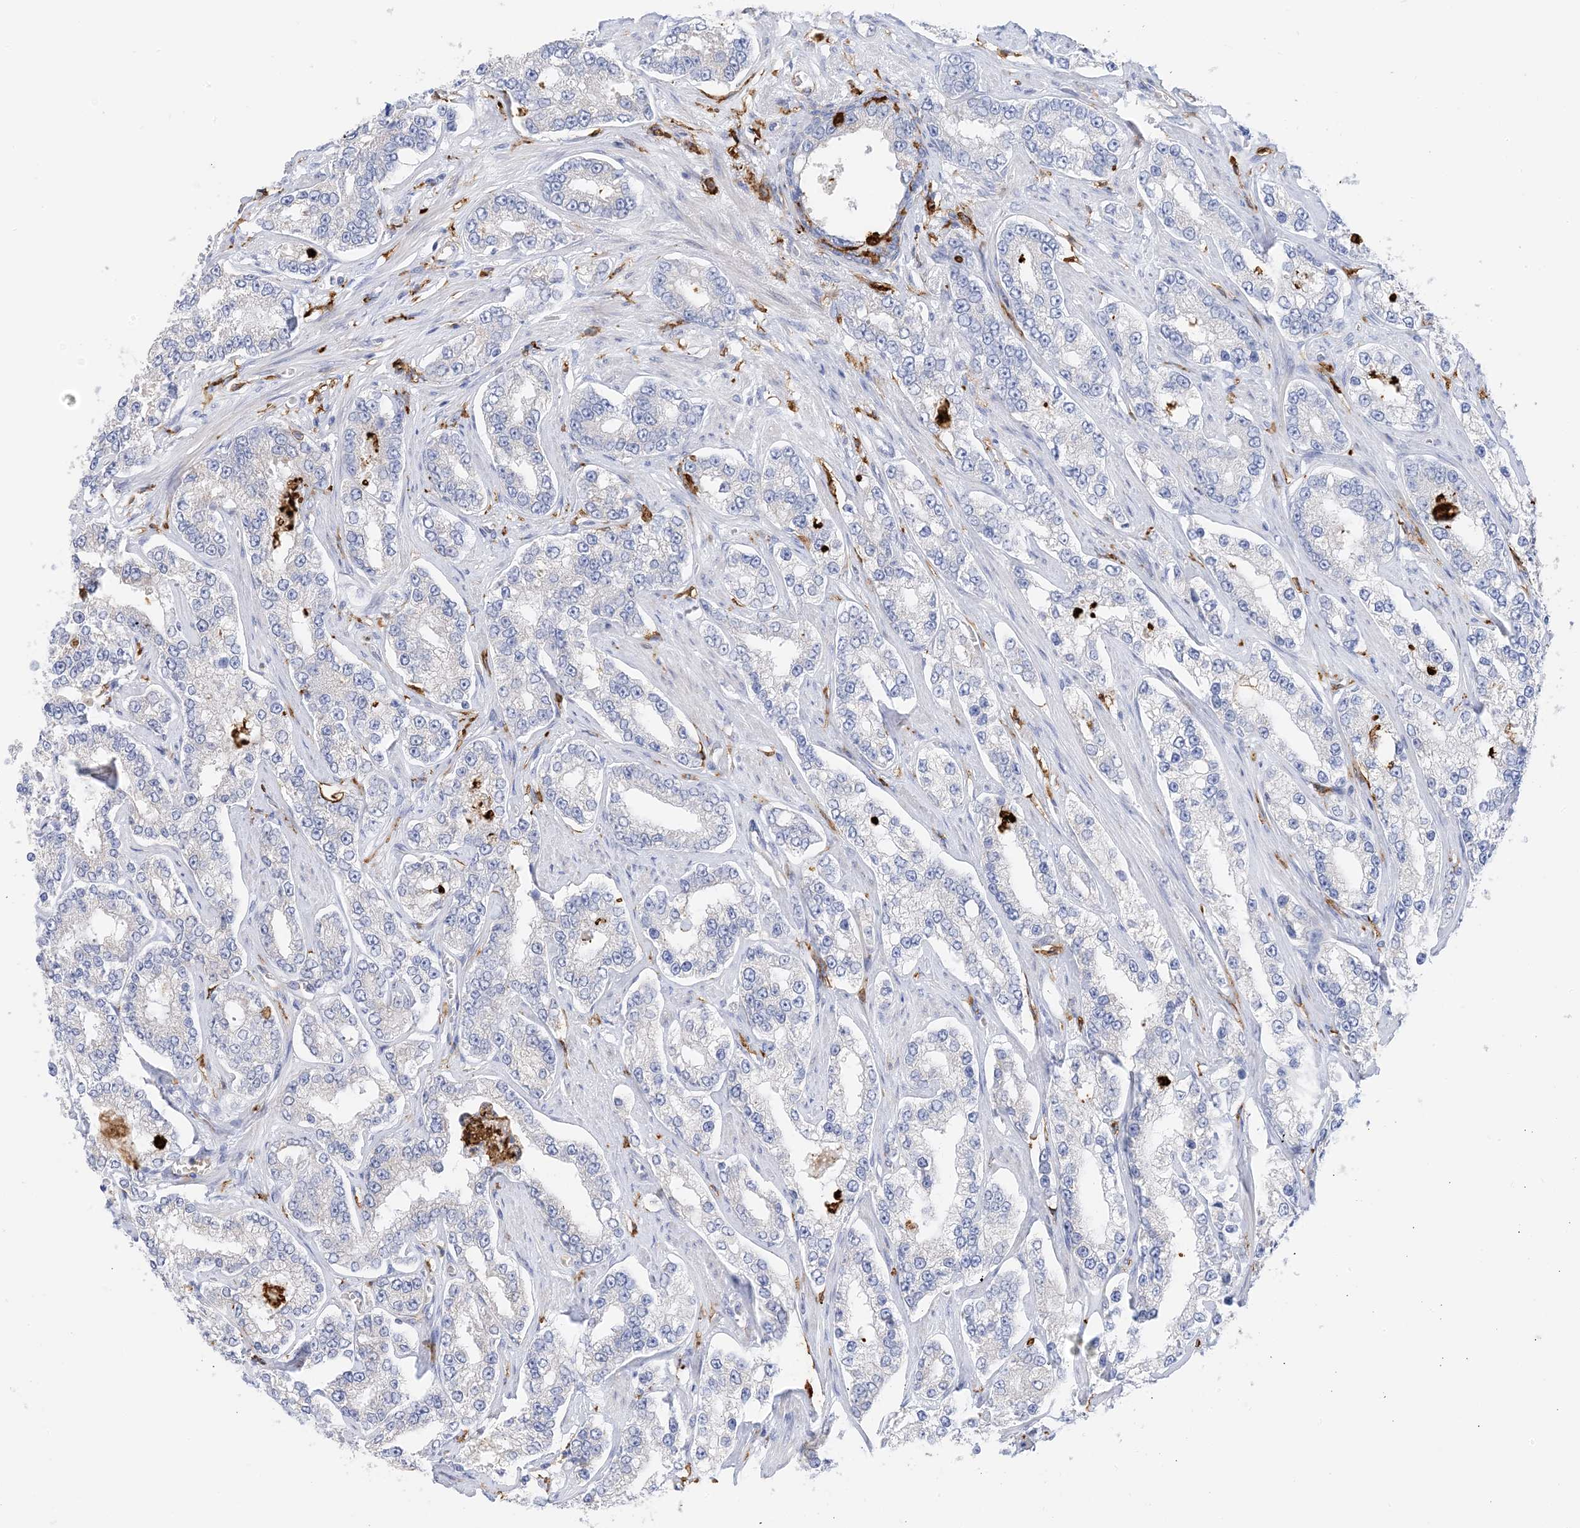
{"staining": {"intensity": "negative", "quantity": "none", "location": "none"}, "tissue": "prostate cancer", "cell_type": "Tumor cells", "image_type": "cancer", "snomed": [{"axis": "morphology", "description": "Normal tissue, NOS"}, {"axis": "morphology", "description": "Adenocarcinoma, High grade"}, {"axis": "topography", "description": "Prostate"}], "caption": "Immunohistochemical staining of human prostate cancer (high-grade adenocarcinoma) shows no significant expression in tumor cells.", "gene": "DPH3", "patient": {"sex": "male", "age": 83}}